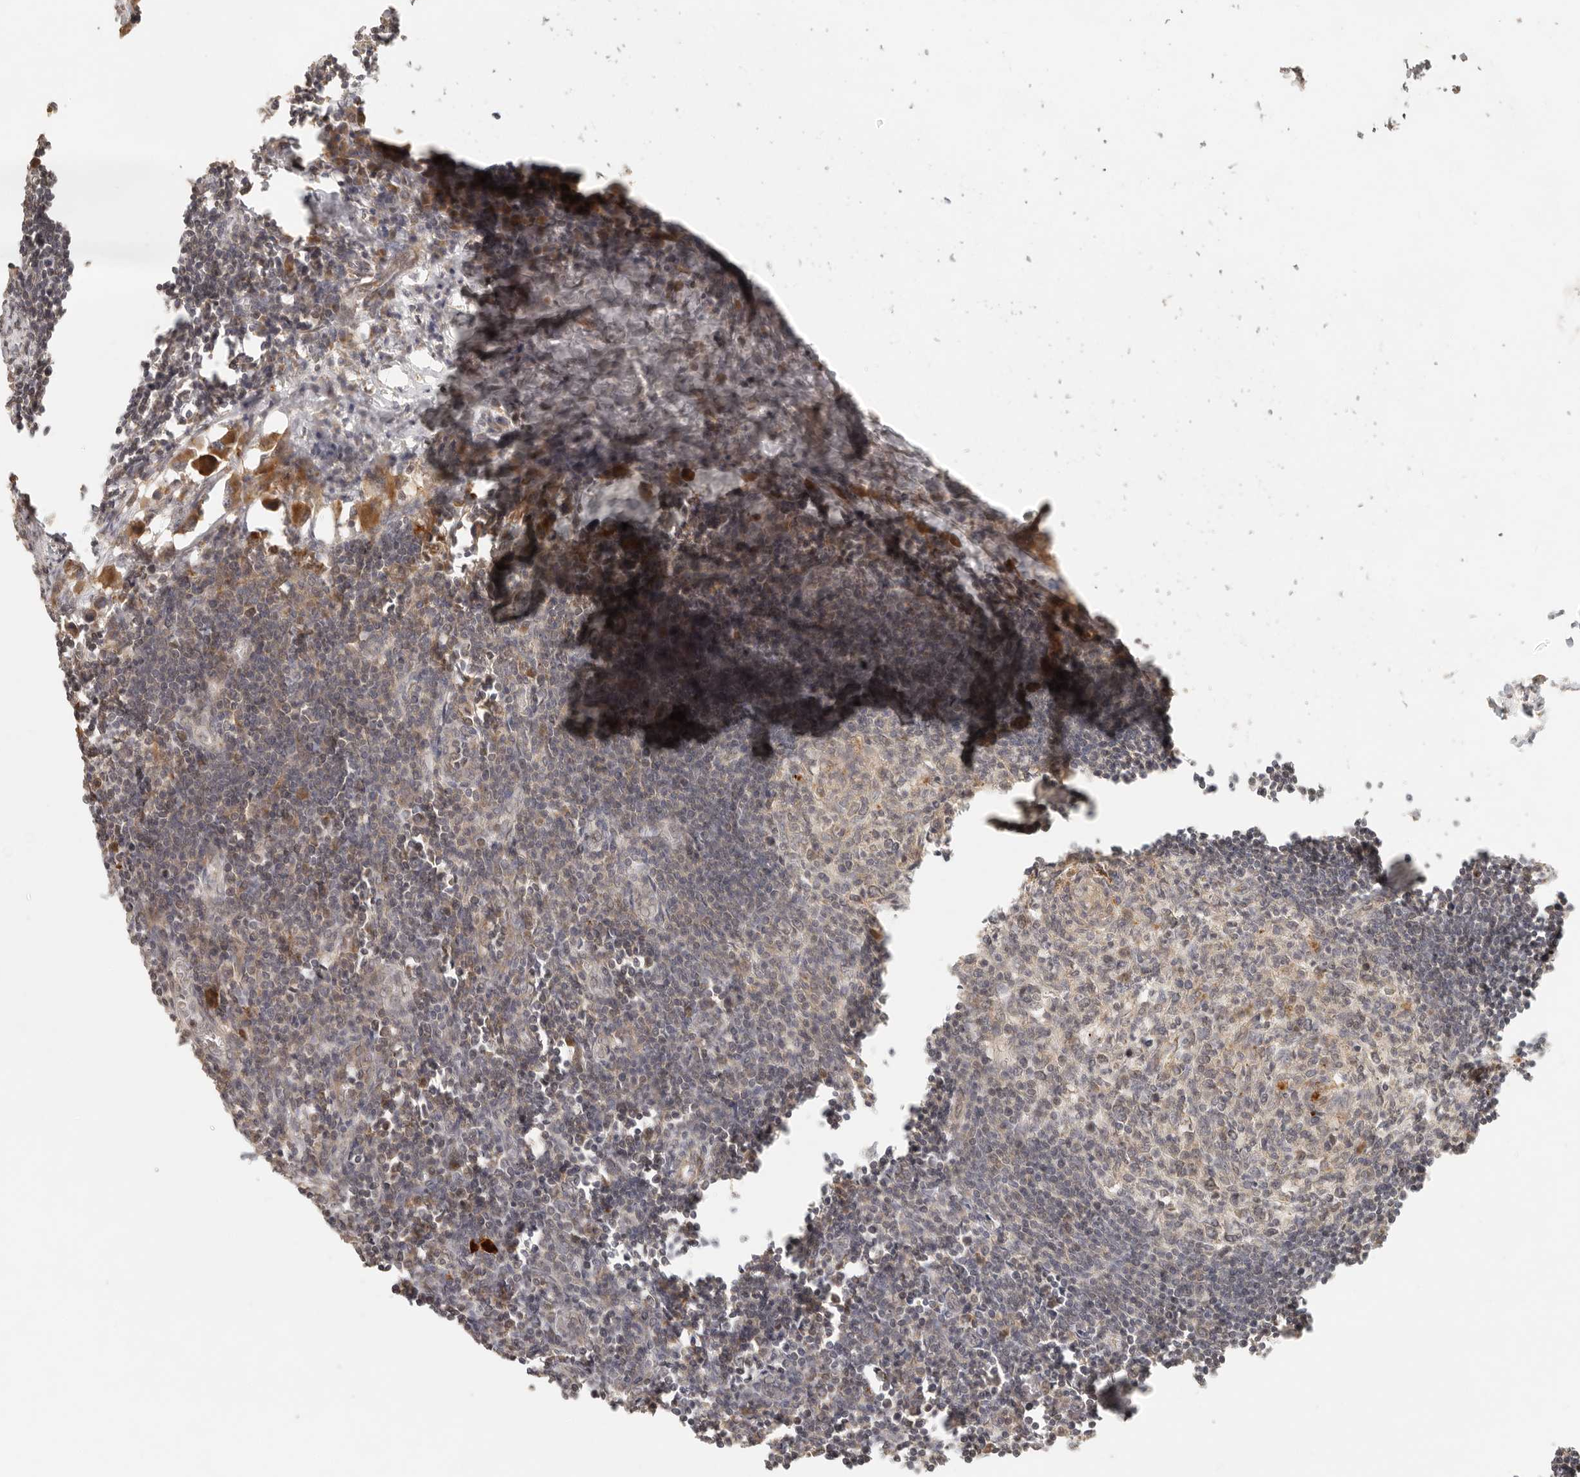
{"staining": {"intensity": "moderate", "quantity": "25%-75%", "location": "cytoplasmic/membranous"}, "tissue": "lymph node", "cell_type": "Germinal center cells", "image_type": "normal", "snomed": [{"axis": "morphology", "description": "Normal tissue, NOS"}, {"axis": "morphology", "description": "Malignant melanoma, Metastatic site"}, {"axis": "topography", "description": "Lymph node"}], "caption": "Lymph node stained with immunohistochemistry demonstrates moderate cytoplasmic/membranous positivity in approximately 25%-75% of germinal center cells.", "gene": "ANKRD61", "patient": {"sex": "male", "age": 41}}